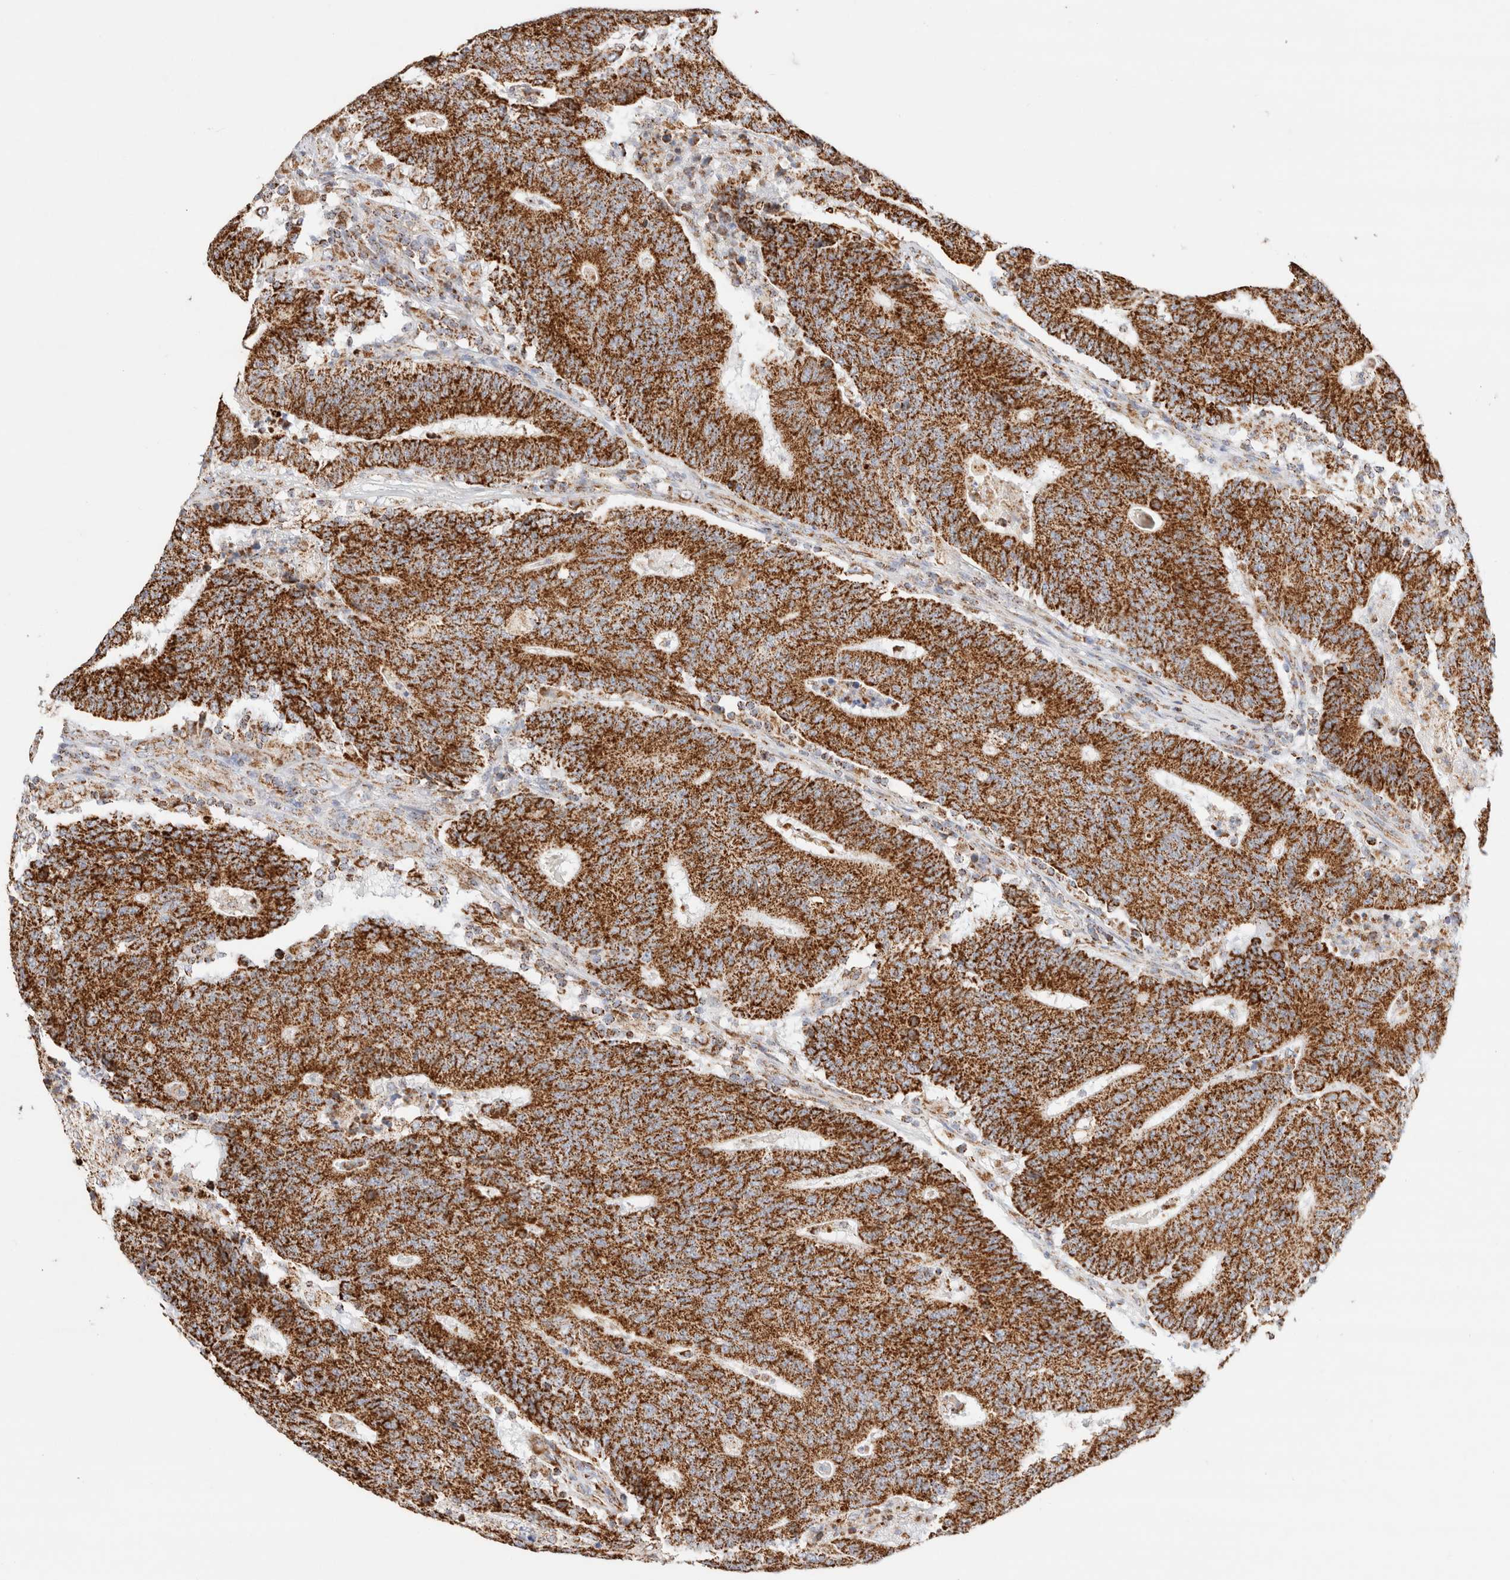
{"staining": {"intensity": "strong", "quantity": ">75%", "location": "cytoplasmic/membranous"}, "tissue": "colorectal cancer", "cell_type": "Tumor cells", "image_type": "cancer", "snomed": [{"axis": "morphology", "description": "Normal tissue, NOS"}, {"axis": "morphology", "description": "Adenocarcinoma, NOS"}, {"axis": "topography", "description": "Colon"}], "caption": "Immunohistochemical staining of colorectal adenocarcinoma reveals high levels of strong cytoplasmic/membranous protein staining in approximately >75% of tumor cells.", "gene": "PHB2", "patient": {"sex": "female", "age": 75}}